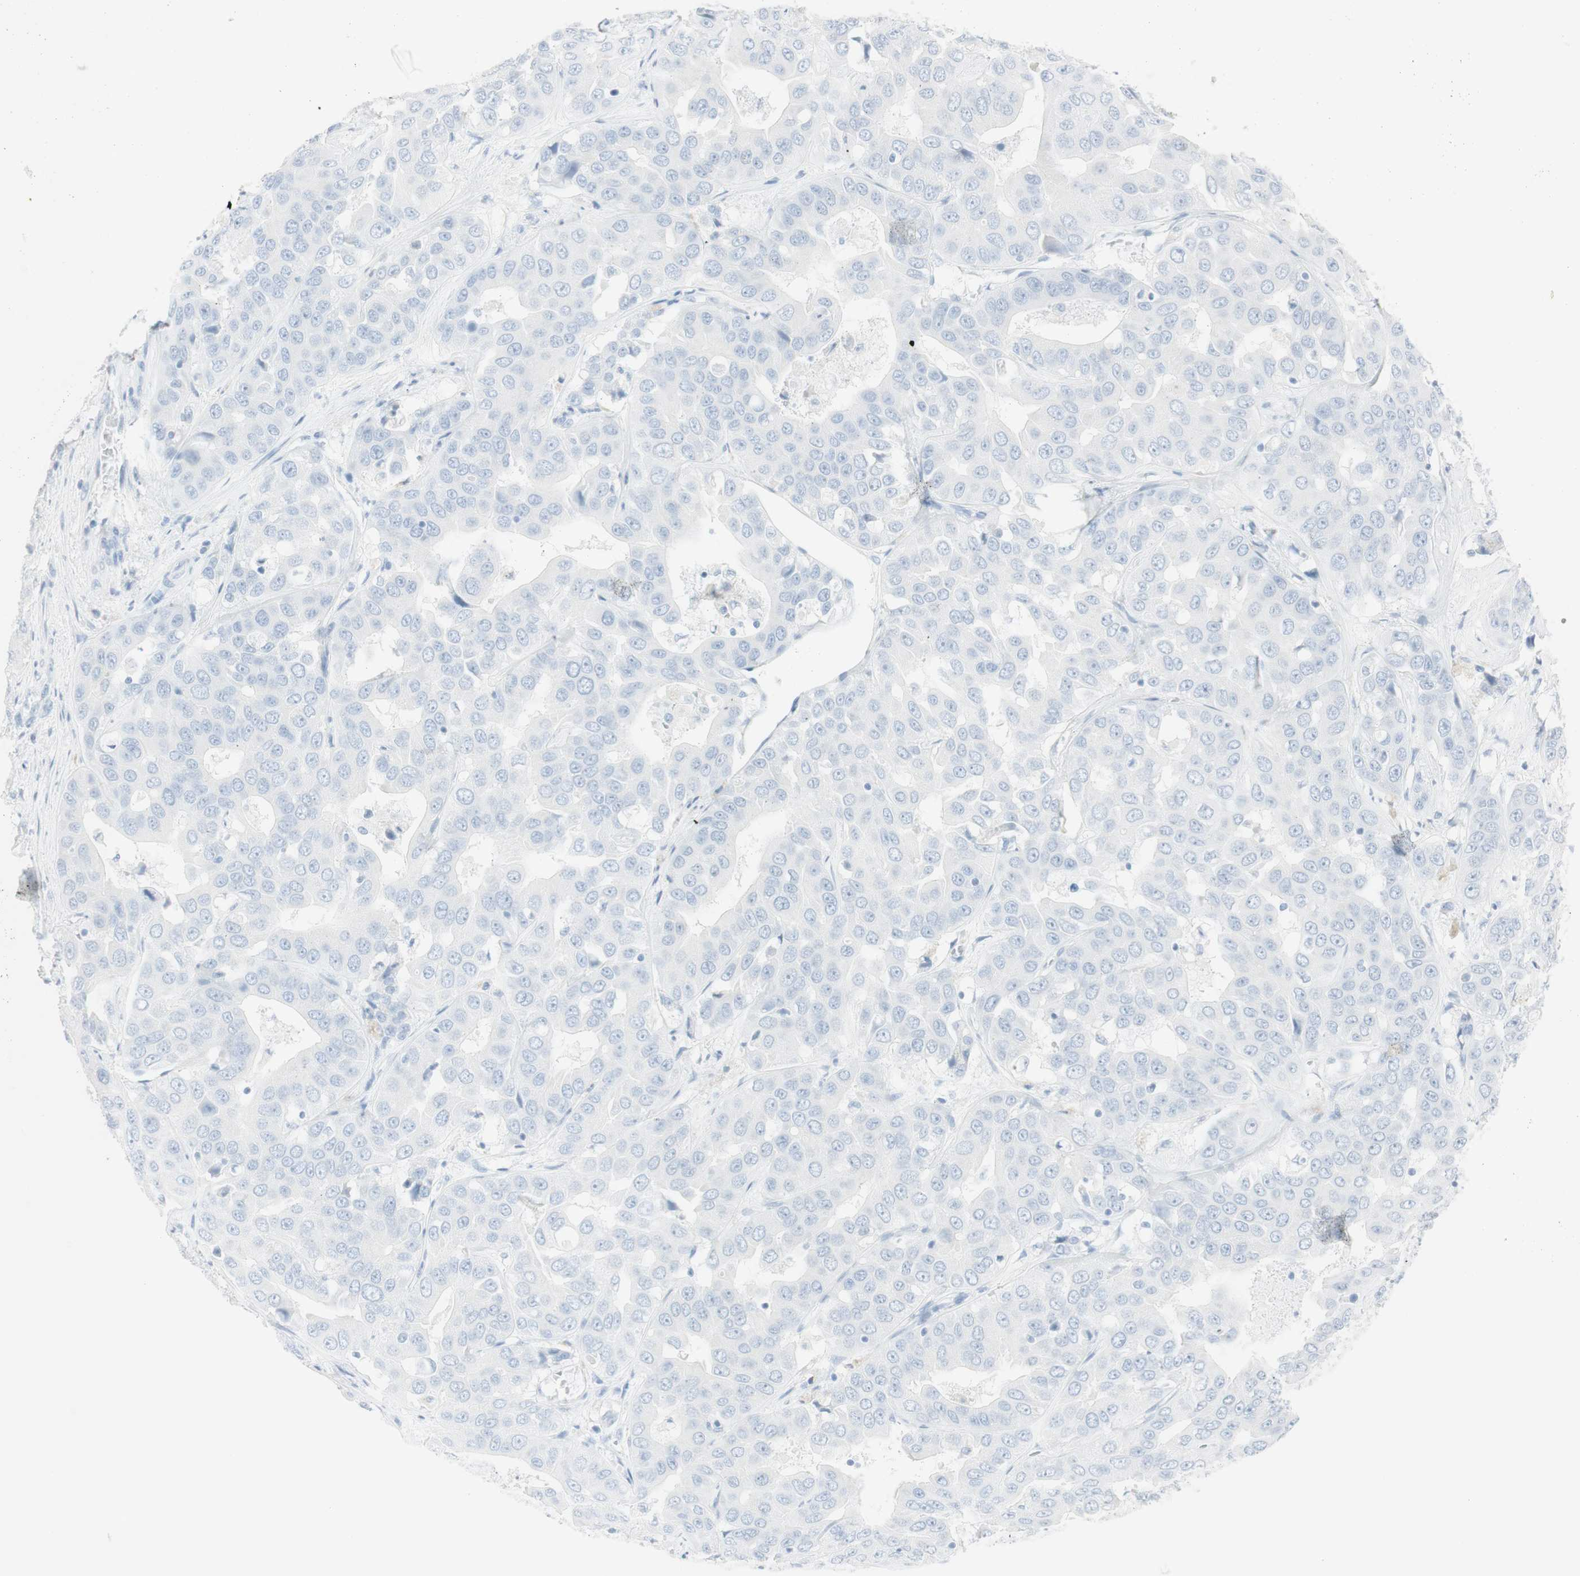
{"staining": {"intensity": "negative", "quantity": "none", "location": "none"}, "tissue": "liver cancer", "cell_type": "Tumor cells", "image_type": "cancer", "snomed": [{"axis": "morphology", "description": "Cholangiocarcinoma"}, {"axis": "topography", "description": "Liver"}], "caption": "Immunohistochemistry photomicrograph of neoplastic tissue: liver cholangiocarcinoma stained with DAB (3,3'-diaminobenzidine) demonstrates no significant protein positivity in tumor cells.", "gene": "NAPSA", "patient": {"sex": "female", "age": 52}}